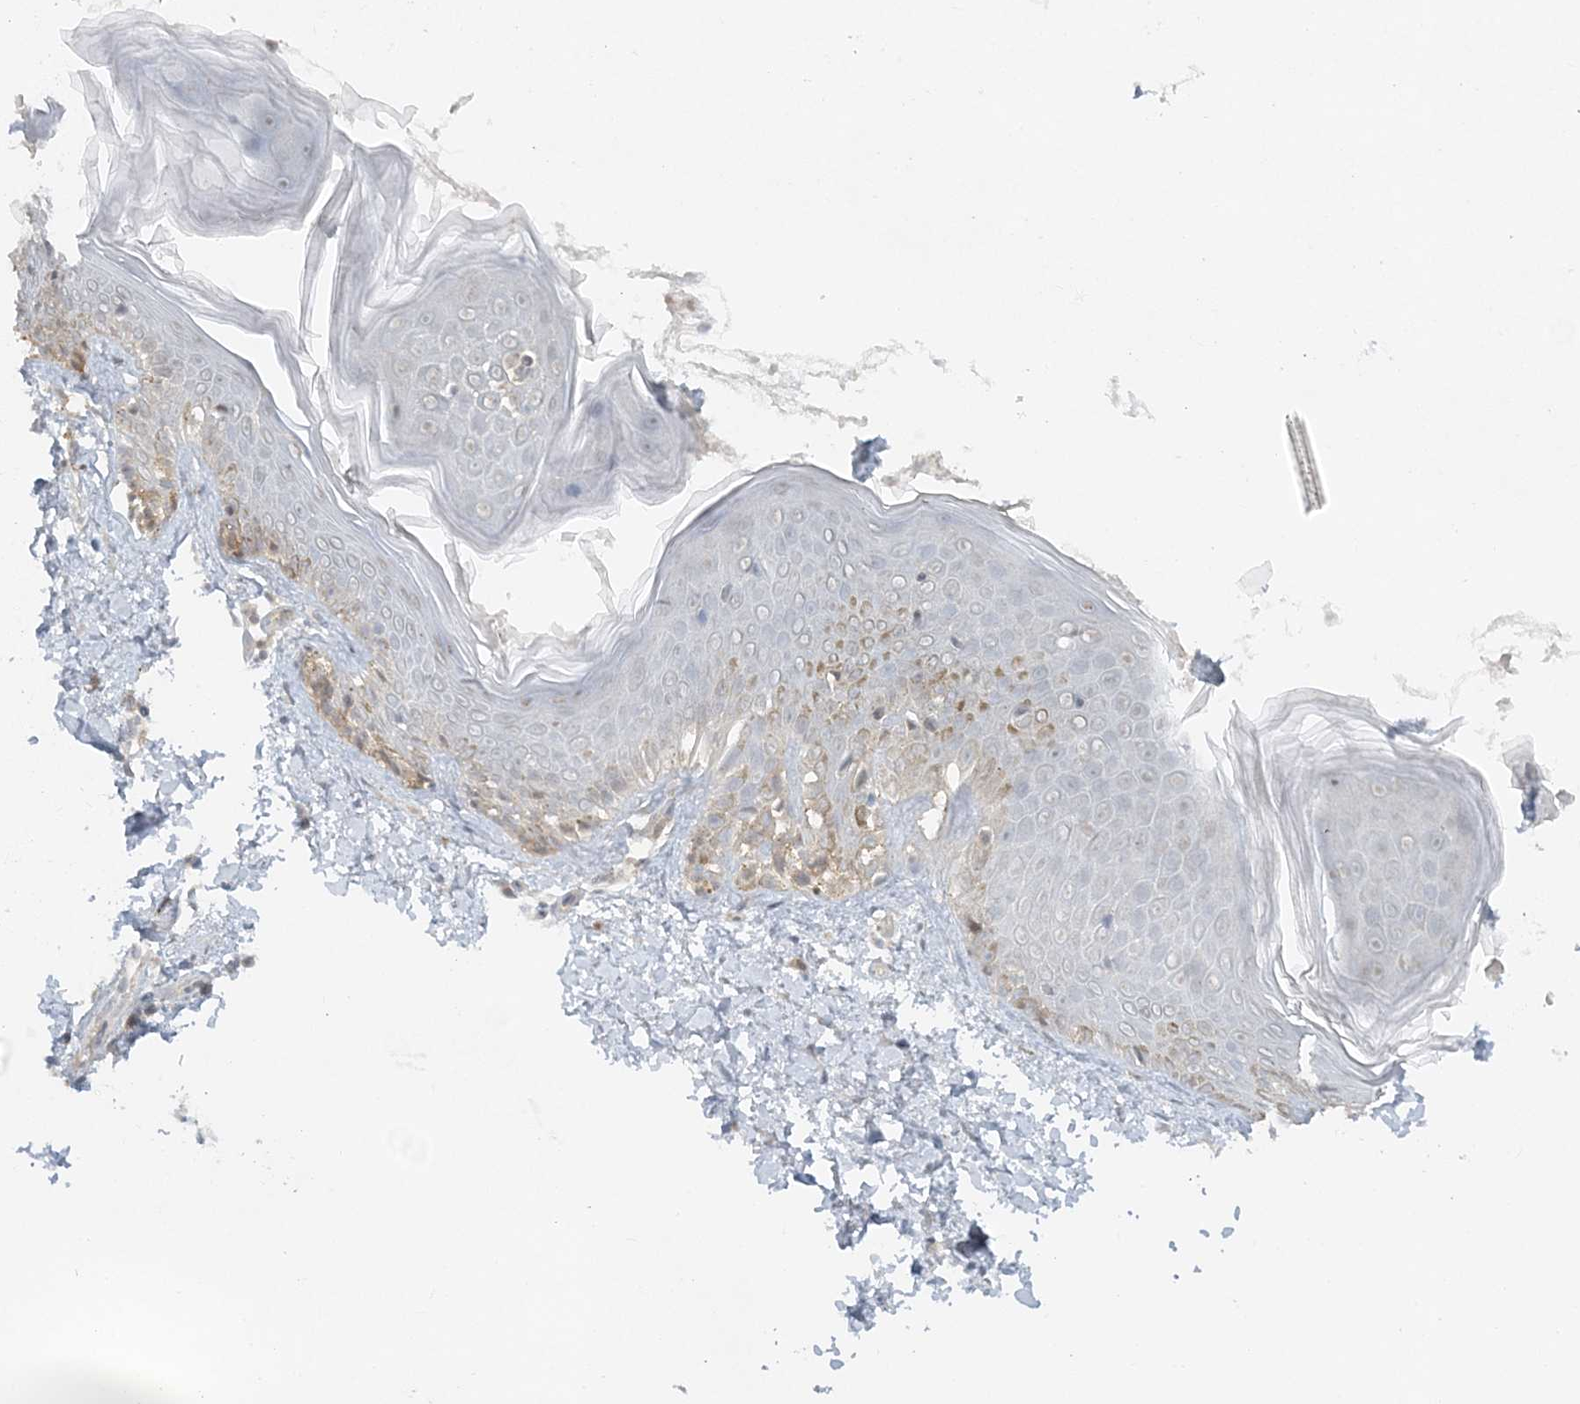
{"staining": {"intensity": "negative", "quantity": "none", "location": "none"}, "tissue": "skin", "cell_type": "Fibroblasts", "image_type": "normal", "snomed": [{"axis": "morphology", "description": "Normal tissue, NOS"}, {"axis": "topography", "description": "Skin"}], "caption": "Protein analysis of benign skin reveals no significant positivity in fibroblasts.", "gene": "ATP11A", "patient": {"sex": "male", "age": 37}}